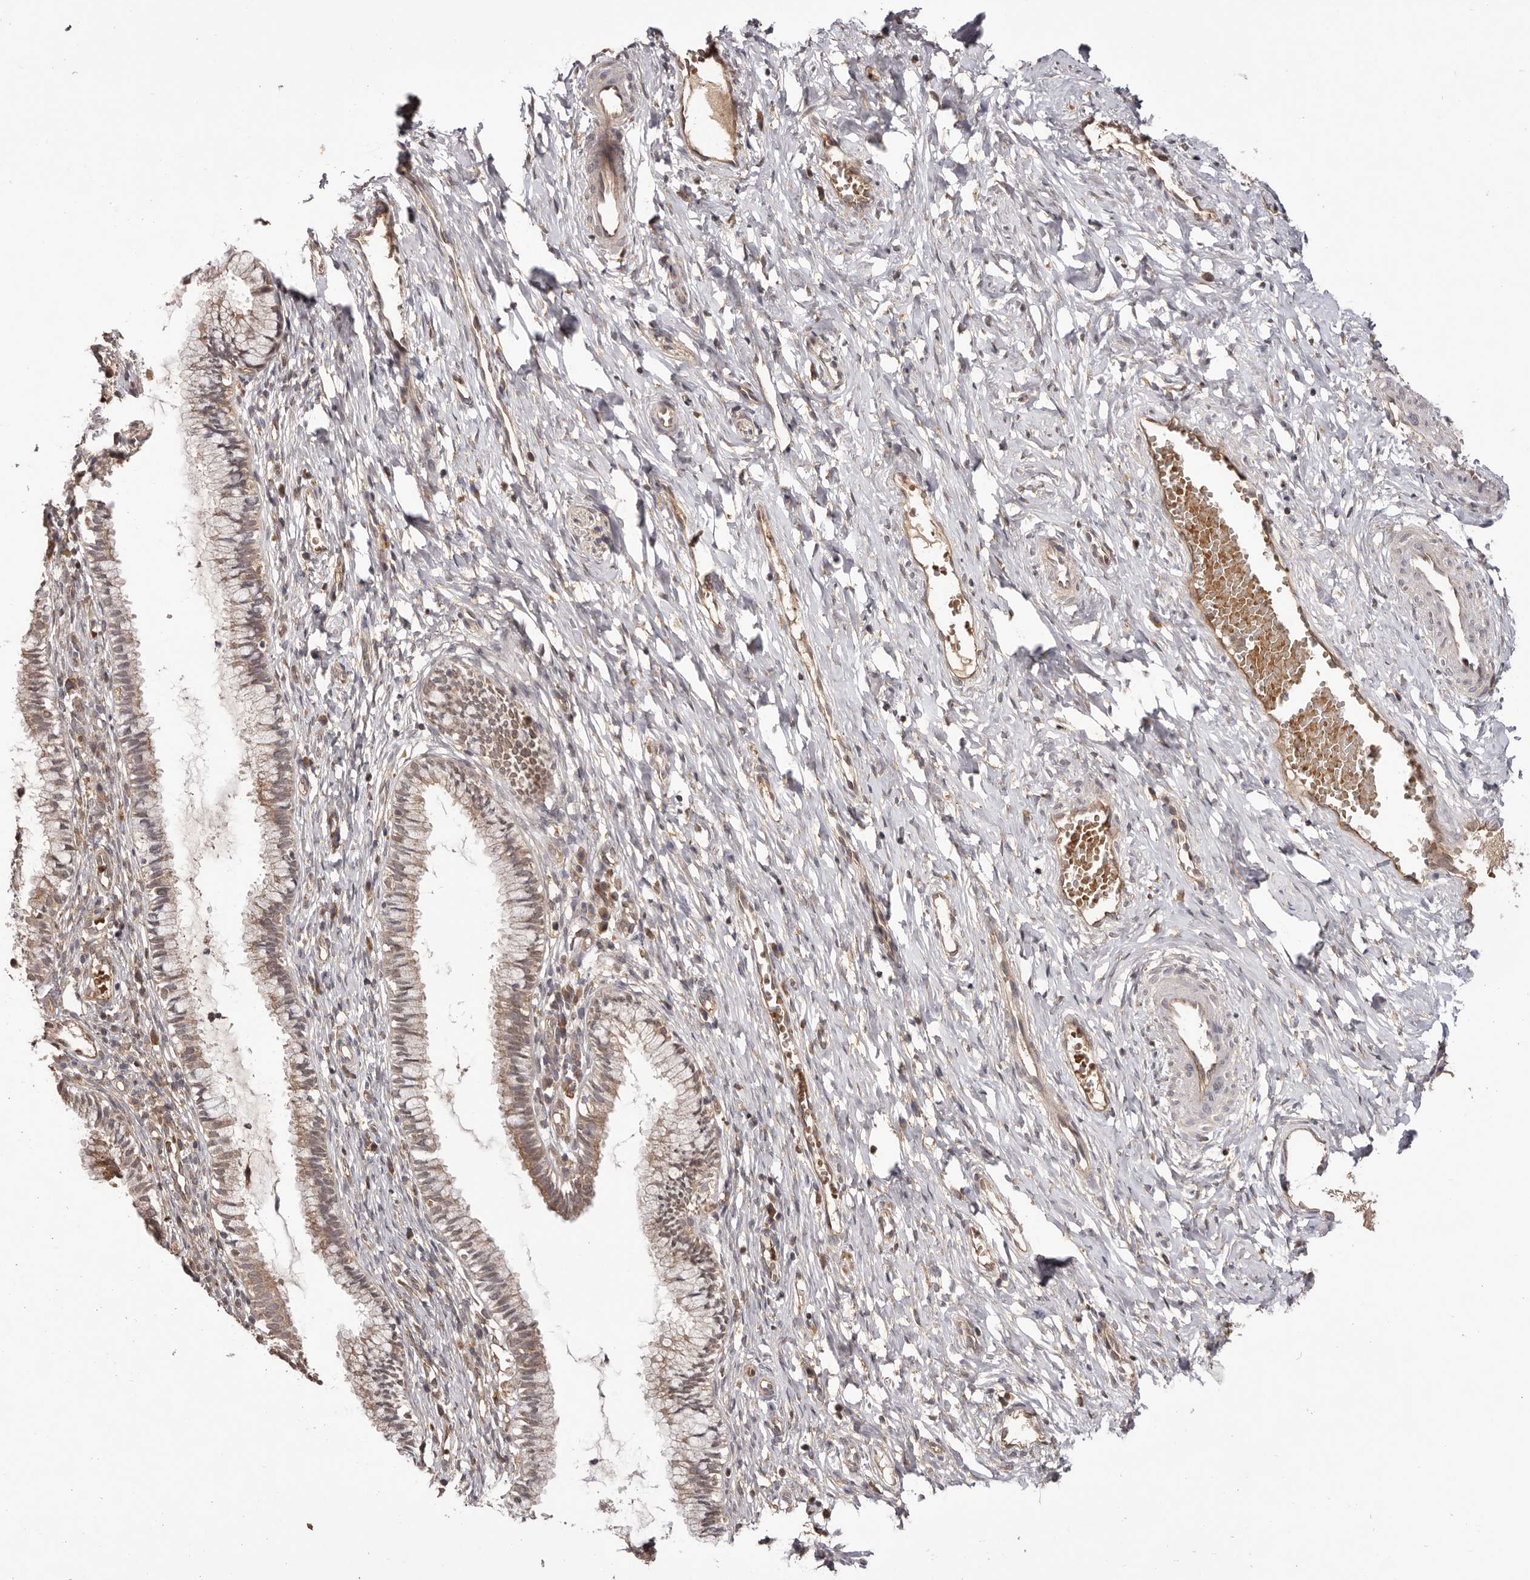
{"staining": {"intensity": "weak", "quantity": ">75%", "location": "cytoplasmic/membranous"}, "tissue": "cervix", "cell_type": "Glandular cells", "image_type": "normal", "snomed": [{"axis": "morphology", "description": "Normal tissue, NOS"}, {"axis": "topography", "description": "Cervix"}], "caption": "Immunohistochemical staining of unremarkable cervix exhibits low levels of weak cytoplasmic/membranous staining in approximately >75% of glandular cells.", "gene": "UBR2", "patient": {"sex": "female", "age": 27}}